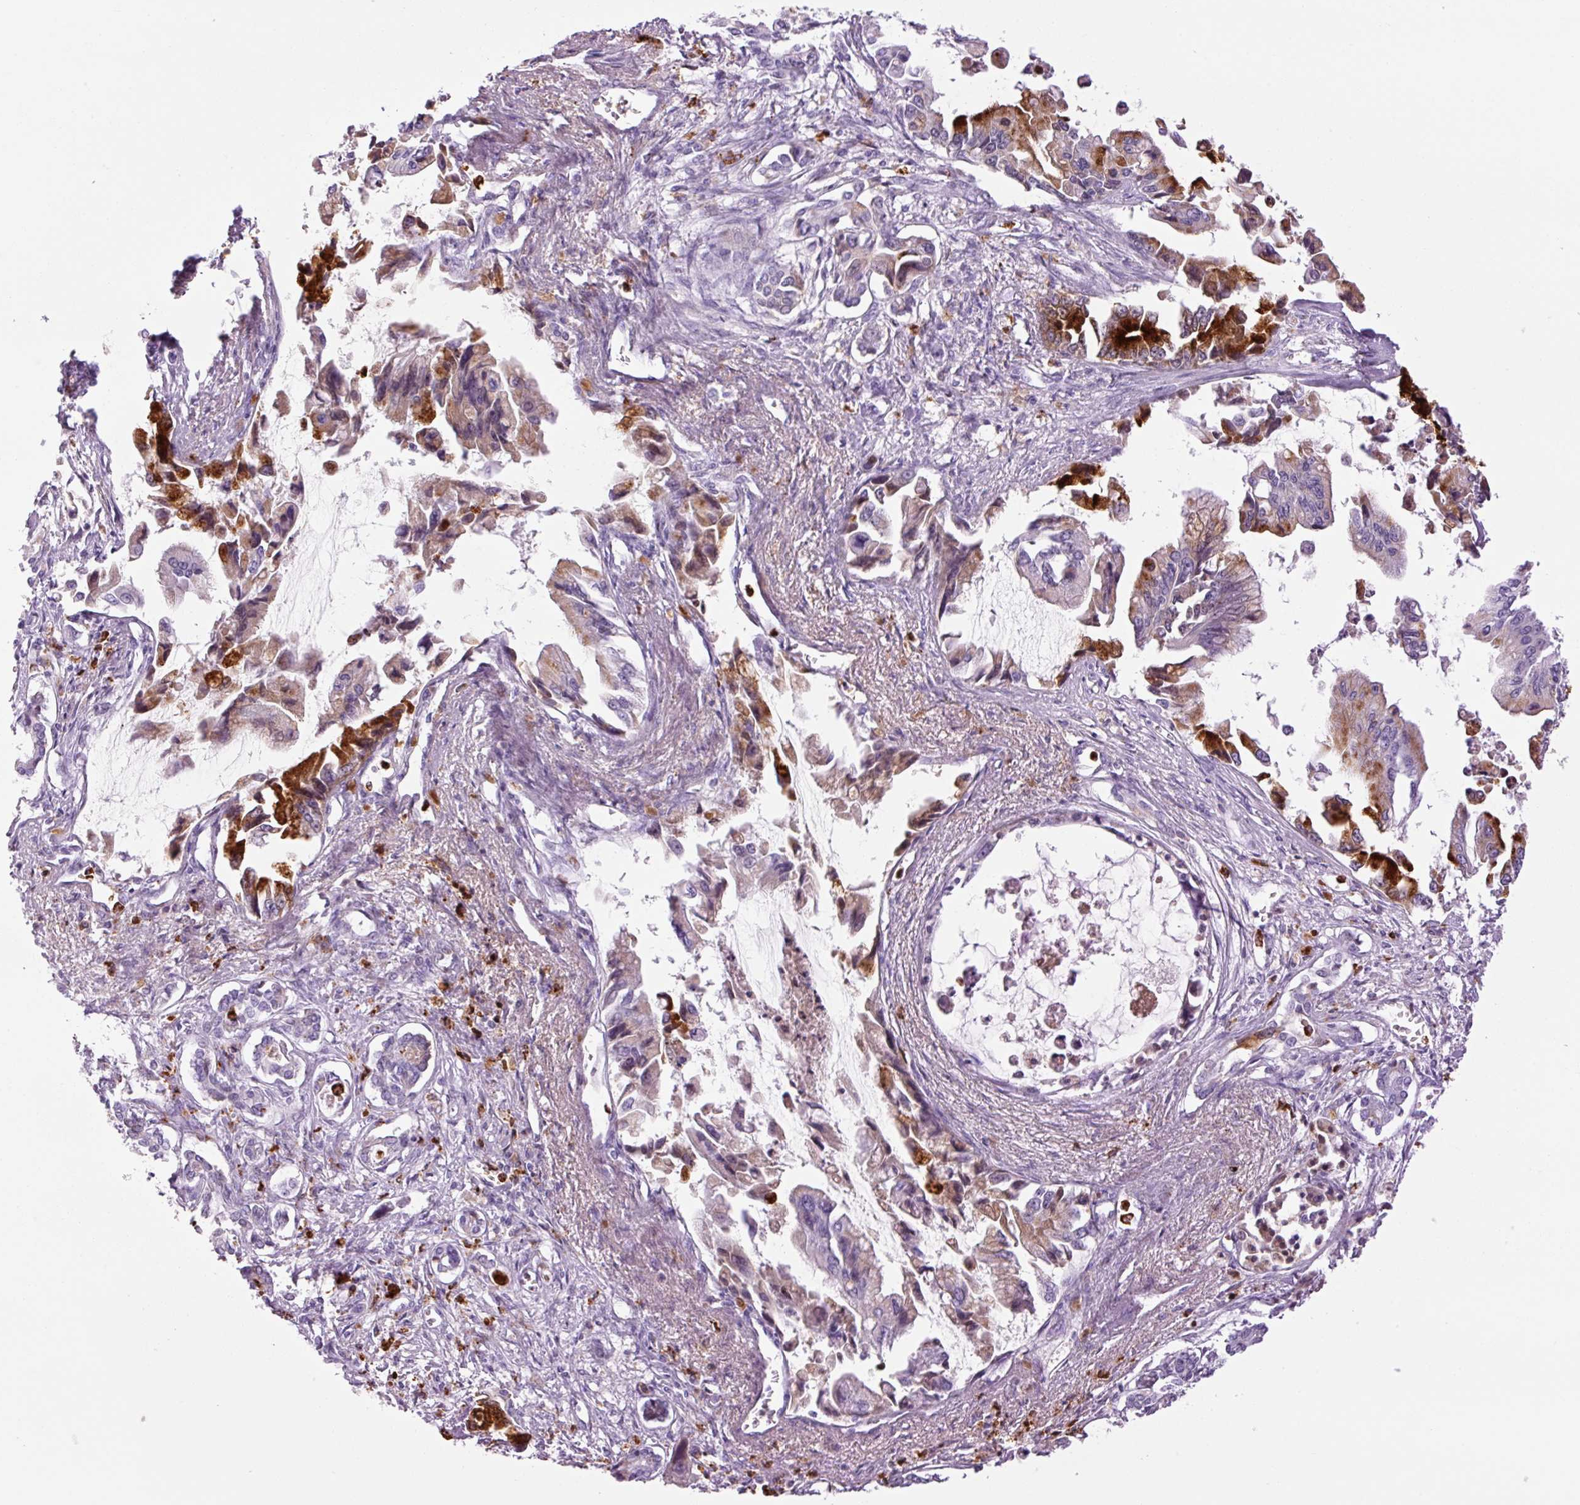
{"staining": {"intensity": "strong", "quantity": "<25%", "location": "cytoplasmic/membranous"}, "tissue": "pancreatic cancer", "cell_type": "Tumor cells", "image_type": "cancer", "snomed": [{"axis": "morphology", "description": "Adenocarcinoma, NOS"}, {"axis": "topography", "description": "Pancreas"}], "caption": "Human pancreatic cancer (adenocarcinoma) stained for a protein (brown) shows strong cytoplasmic/membranous positive expression in approximately <25% of tumor cells.", "gene": "LYZ", "patient": {"sex": "male", "age": 84}}